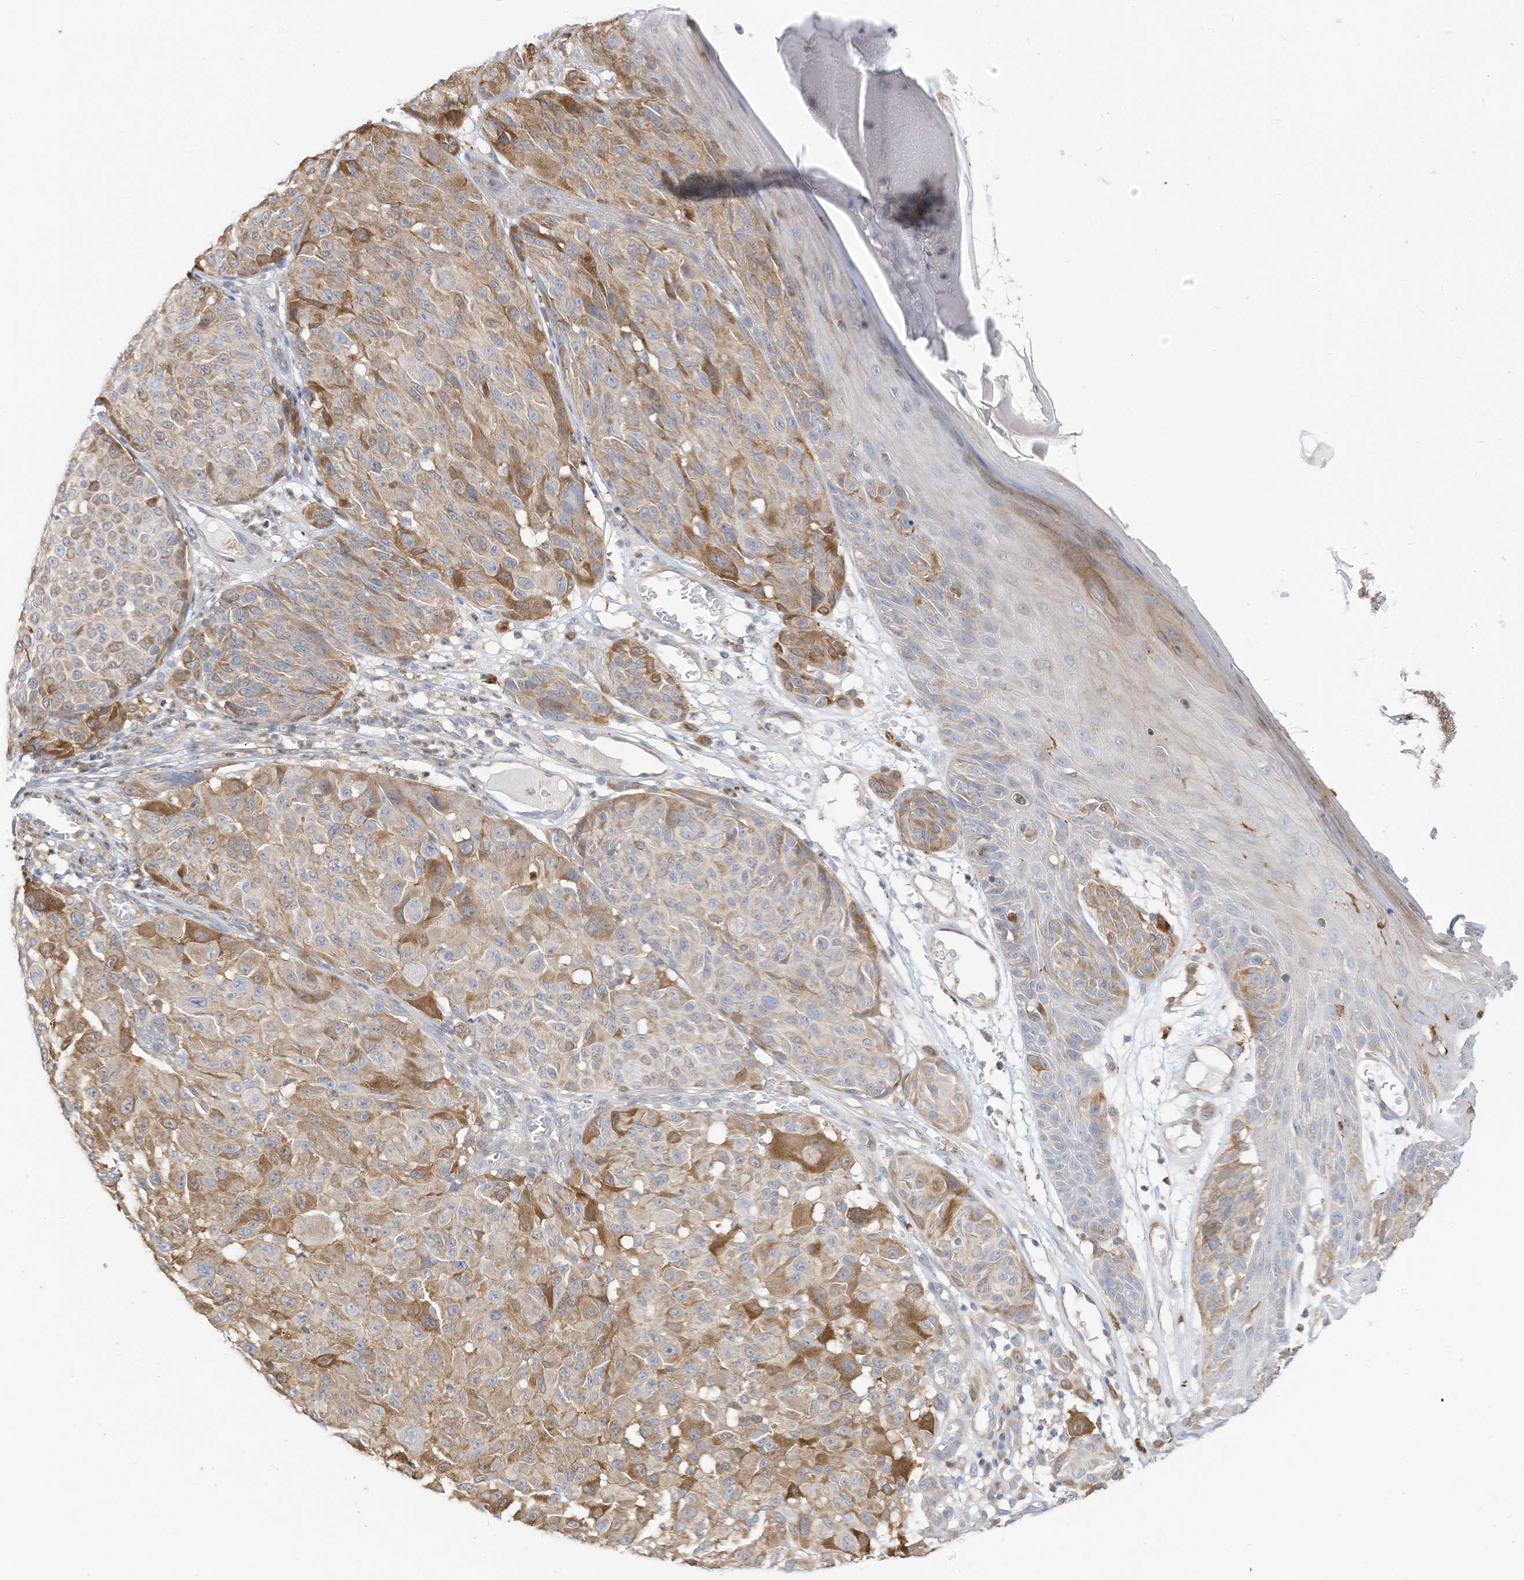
{"staining": {"intensity": "moderate", "quantity": ">75%", "location": "cytoplasmic/membranous"}, "tissue": "melanoma", "cell_type": "Tumor cells", "image_type": "cancer", "snomed": [{"axis": "morphology", "description": "Malignant melanoma, NOS"}, {"axis": "topography", "description": "Skin"}], "caption": "About >75% of tumor cells in human malignant melanoma show moderate cytoplasmic/membranous protein positivity as visualized by brown immunohistochemical staining.", "gene": "ATP13A1", "patient": {"sex": "male", "age": 83}}